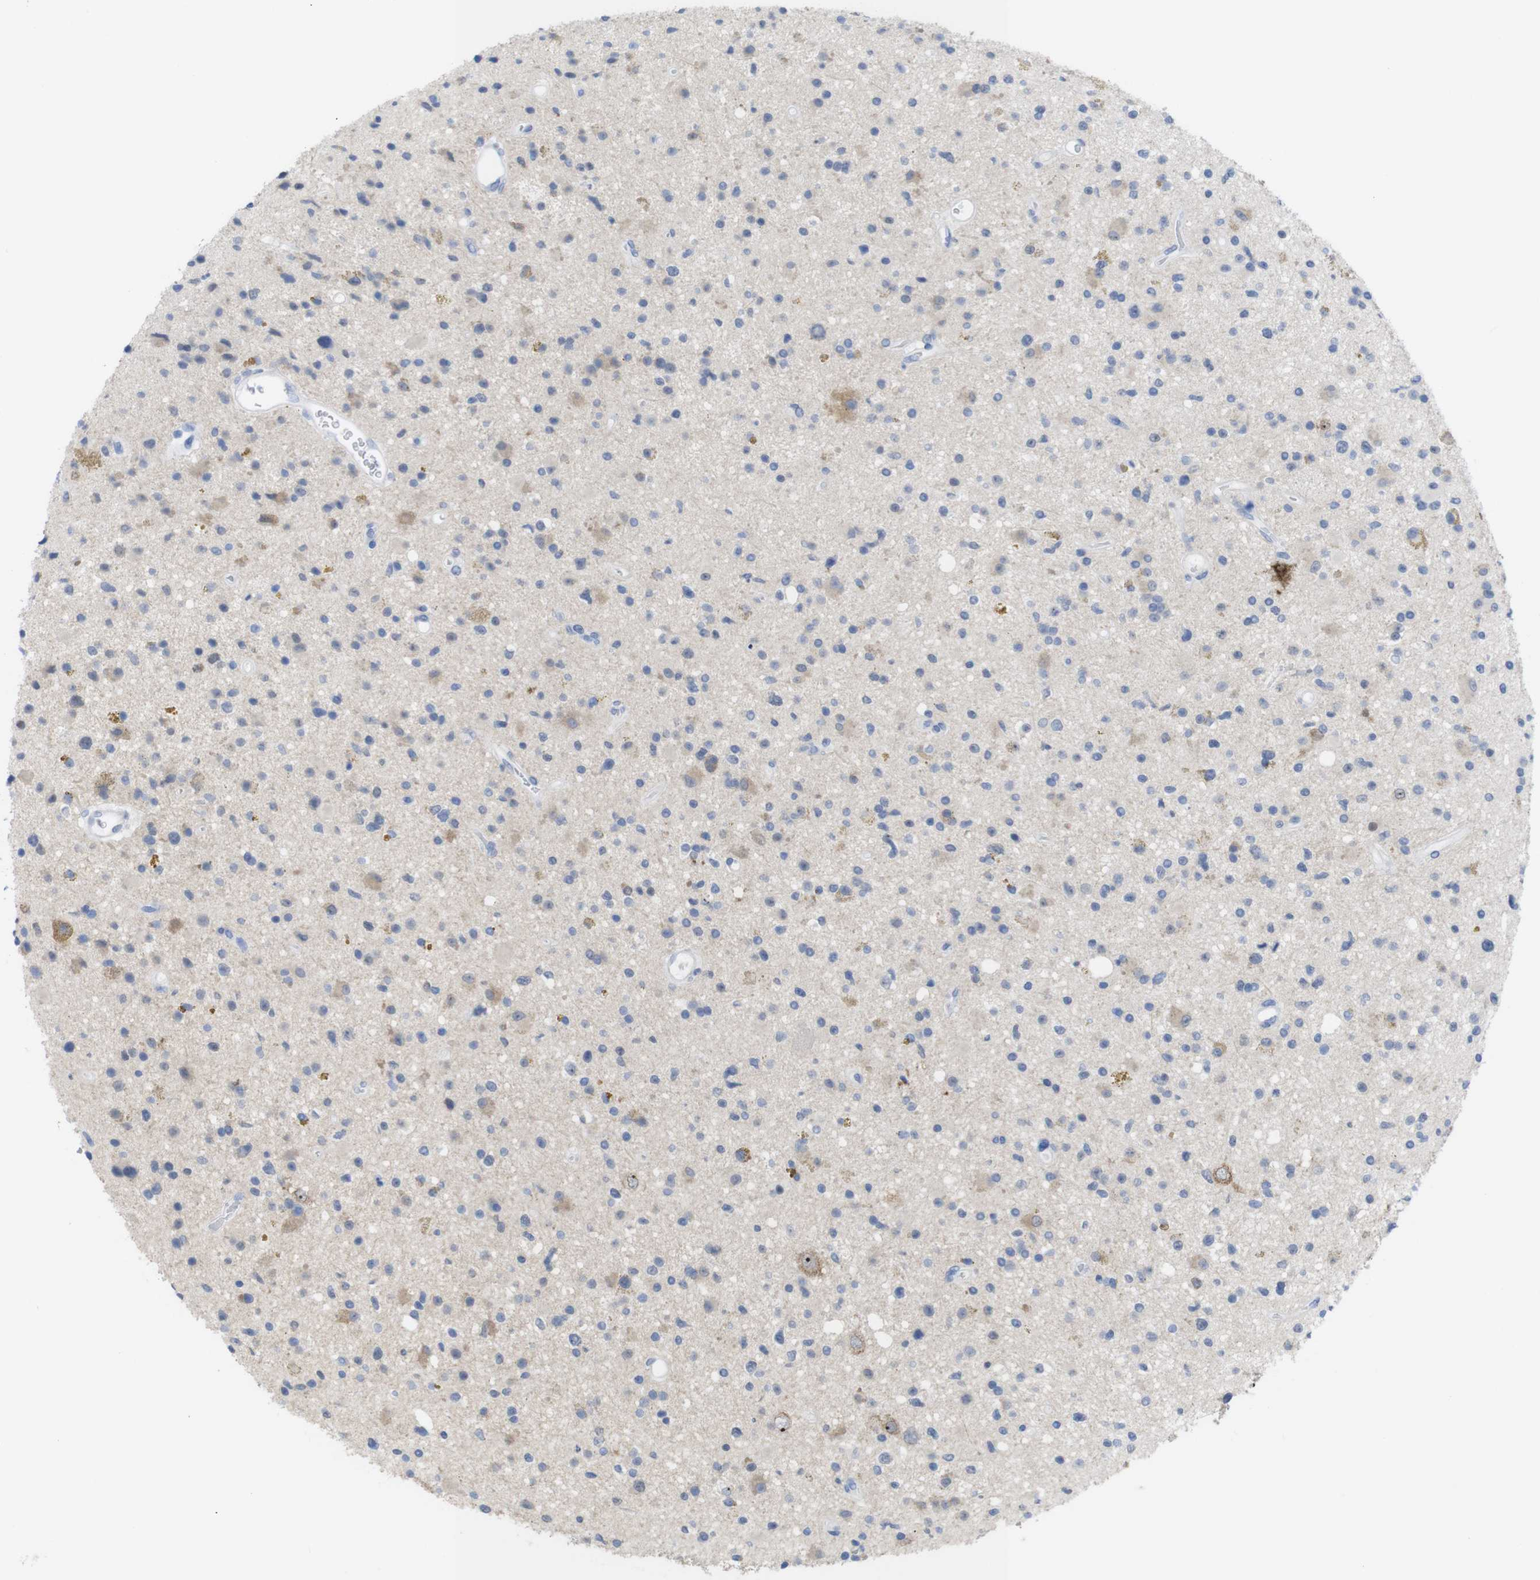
{"staining": {"intensity": "weak", "quantity": "<25%", "location": "cytoplasmic/membranous"}, "tissue": "glioma", "cell_type": "Tumor cells", "image_type": "cancer", "snomed": [{"axis": "morphology", "description": "Glioma, malignant, High grade"}, {"axis": "topography", "description": "Brain"}], "caption": "IHC image of neoplastic tissue: human glioma stained with DAB reveals no significant protein positivity in tumor cells. Brightfield microscopy of immunohistochemistry stained with DAB (brown) and hematoxylin (blue), captured at high magnification.", "gene": "PNMA1", "patient": {"sex": "male", "age": 33}}